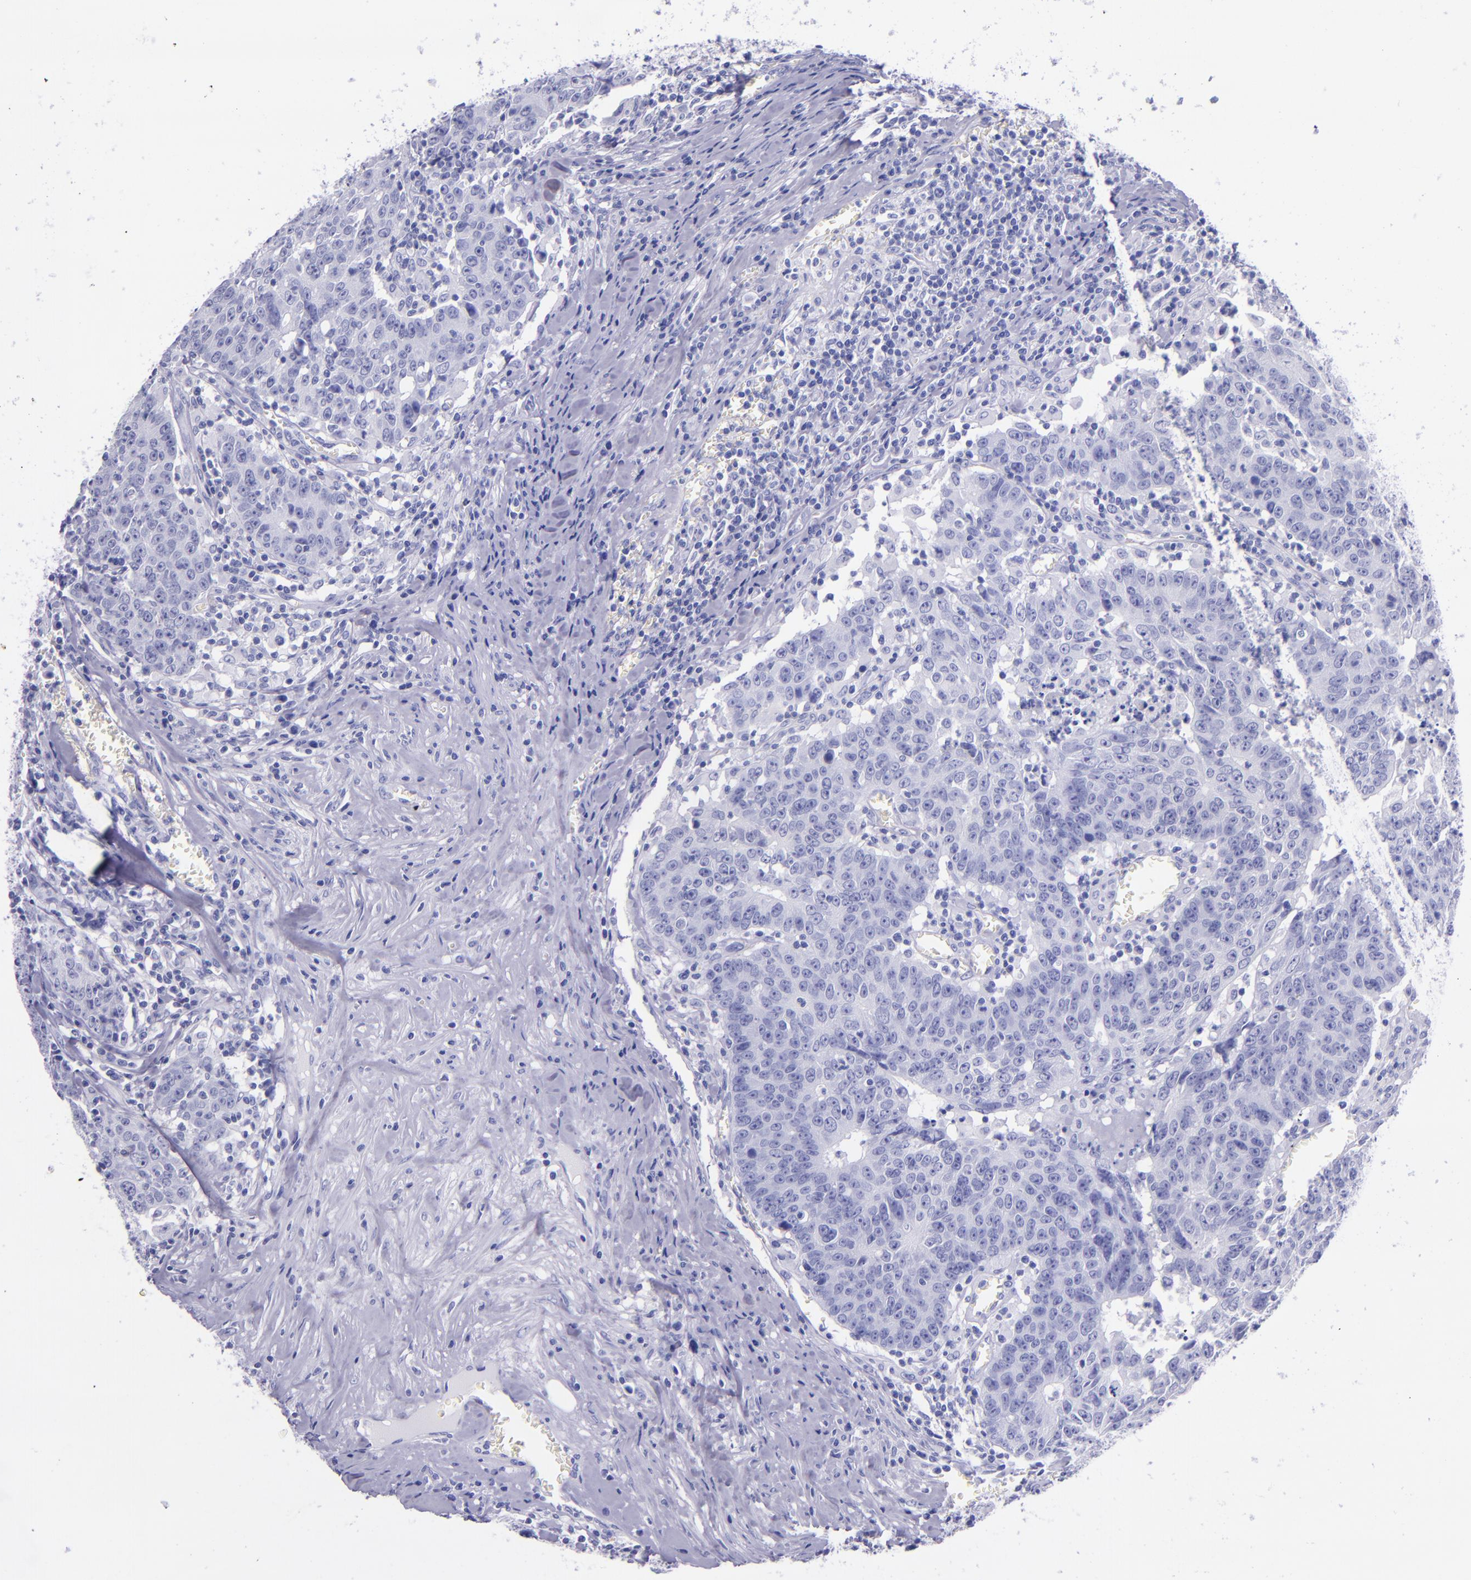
{"staining": {"intensity": "negative", "quantity": "none", "location": "none"}, "tissue": "colorectal cancer", "cell_type": "Tumor cells", "image_type": "cancer", "snomed": [{"axis": "morphology", "description": "Adenocarcinoma, NOS"}, {"axis": "topography", "description": "Colon"}], "caption": "High power microscopy photomicrograph of an IHC photomicrograph of colorectal adenocarcinoma, revealing no significant positivity in tumor cells.", "gene": "MBP", "patient": {"sex": "female", "age": 53}}